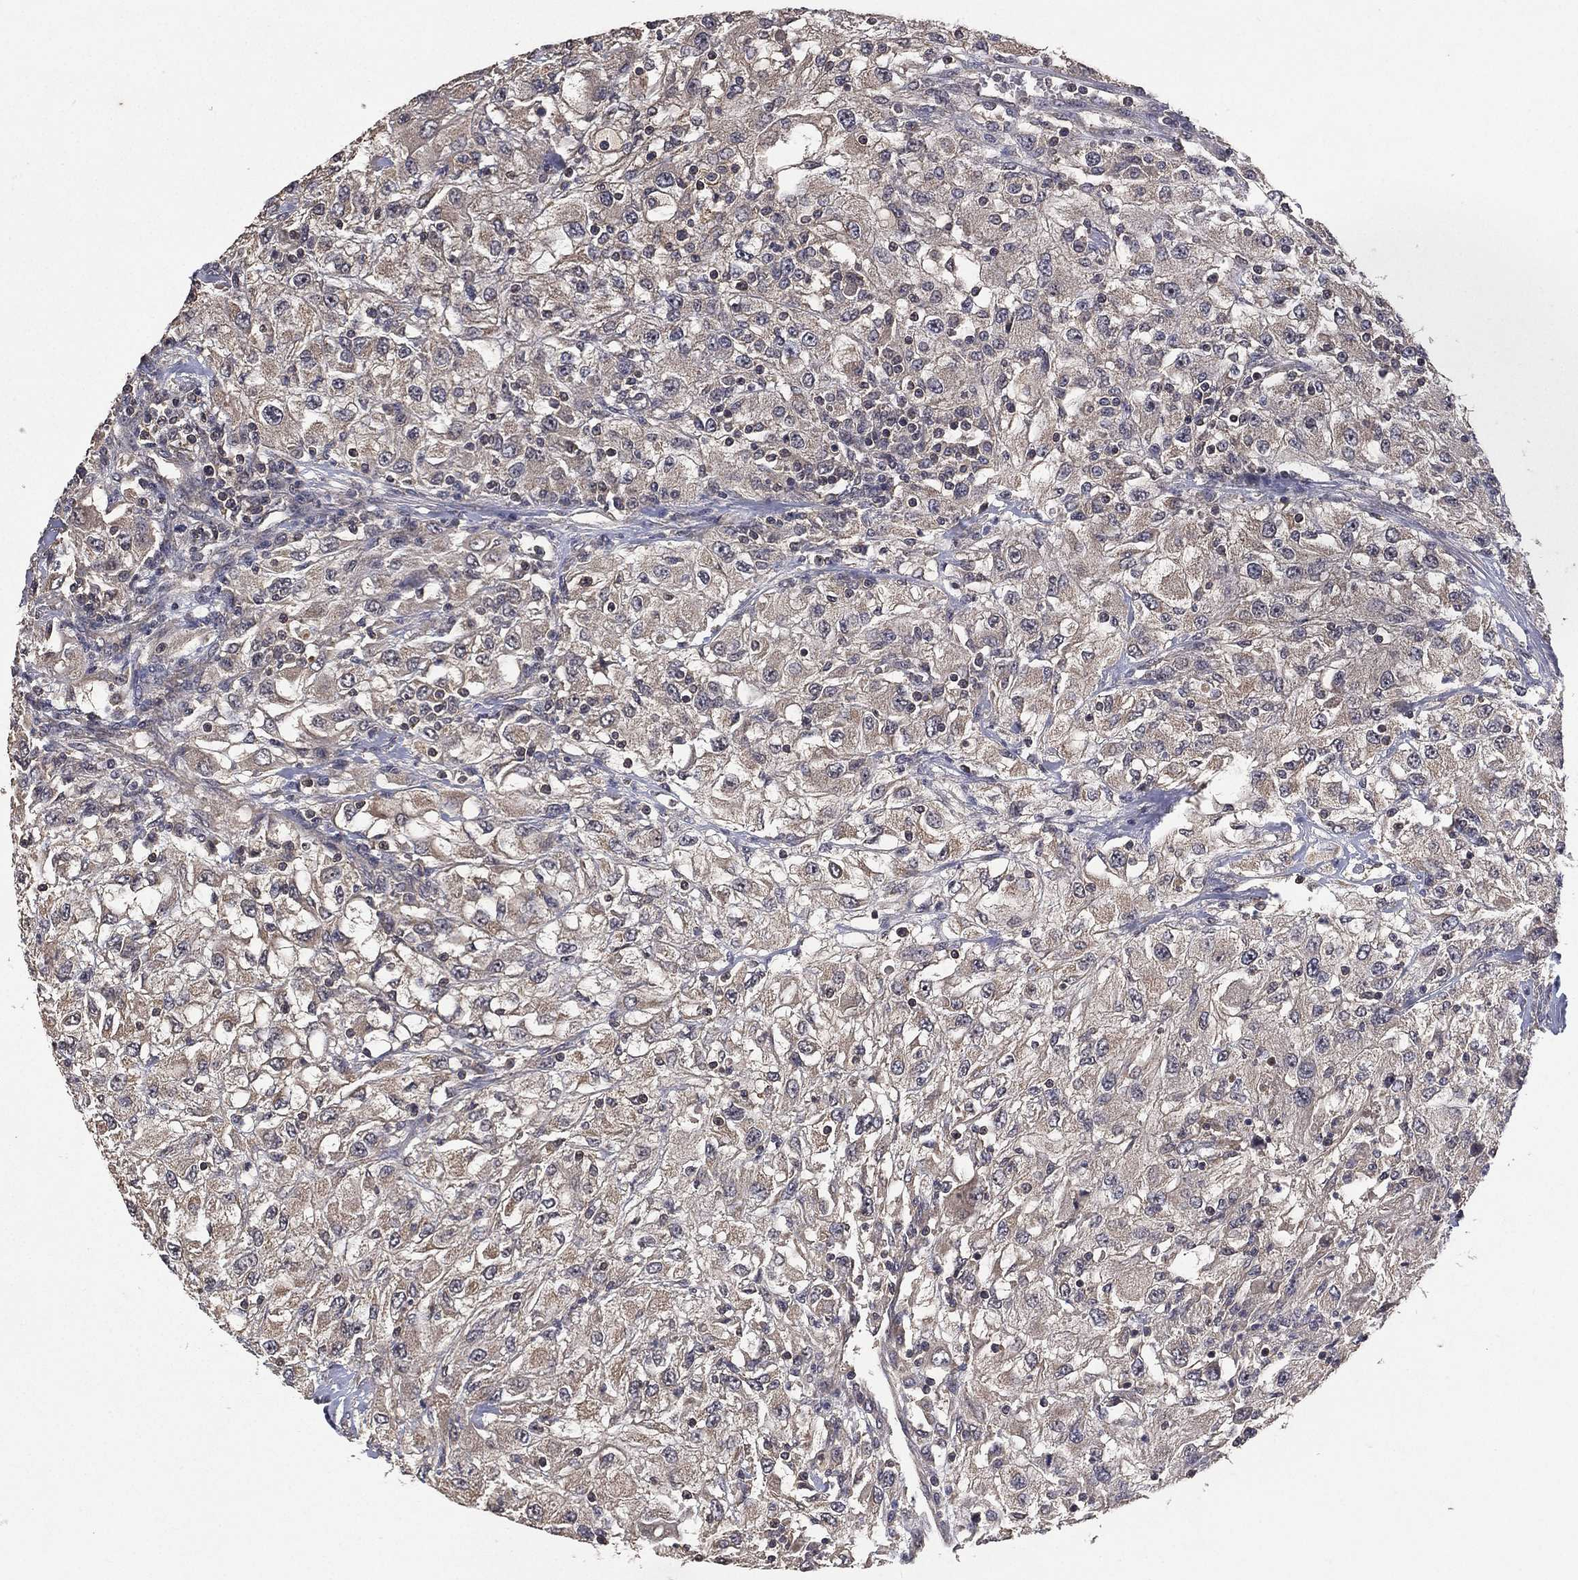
{"staining": {"intensity": "negative", "quantity": "none", "location": "none"}, "tissue": "renal cancer", "cell_type": "Tumor cells", "image_type": "cancer", "snomed": [{"axis": "morphology", "description": "Adenocarcinoma, NOS"}, {"axis": "topography", "description": "Kidney"}], "caption": "Protein analysis of renal cancer (adenocarcinoma) shows no significant staining in tumor cells.", "gene": "NELFCD", "patient": {"sex": "female", "age": 67}}